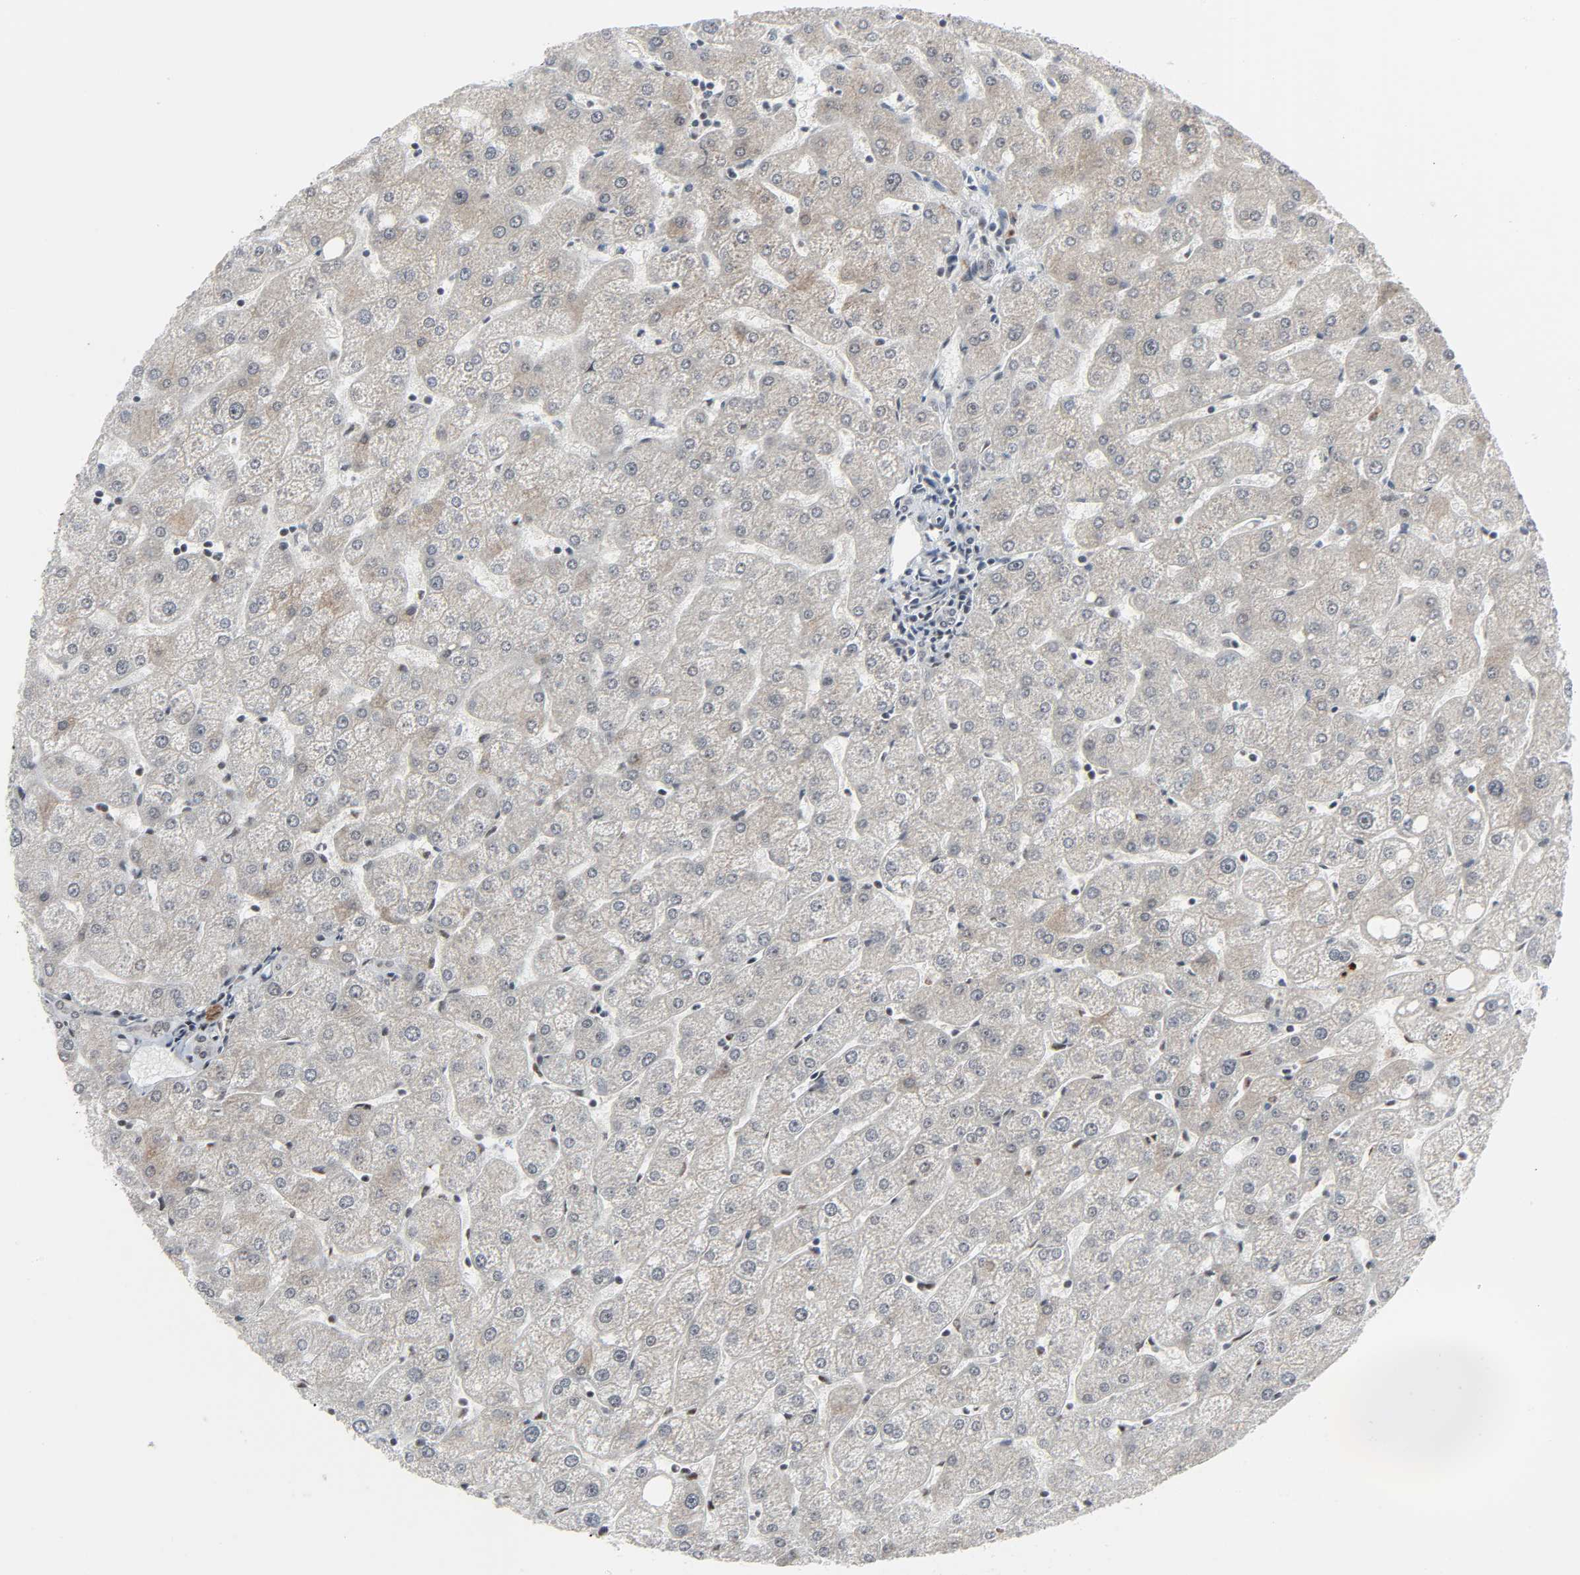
{"staining": {"intensity": "negative", "quantity": "none", "location": "none"}, "tissue": "liver", "cell_type": "Cholangiocytes", "image_type": "normal", "snomed": [{"axis": "morphology", "description": "Normal tissue, NOS"}, {"axis": "topography", "description": "Liver"}], "caption": "Benign liver was stained to show a protein in brown. There is no significant expression in cholangiocytes. (DAB immunohistochemistry visualized using brightfield microscopy, high magnification).", "gene": "CDK7", "patient": {"sex": "male", "age": 67}}